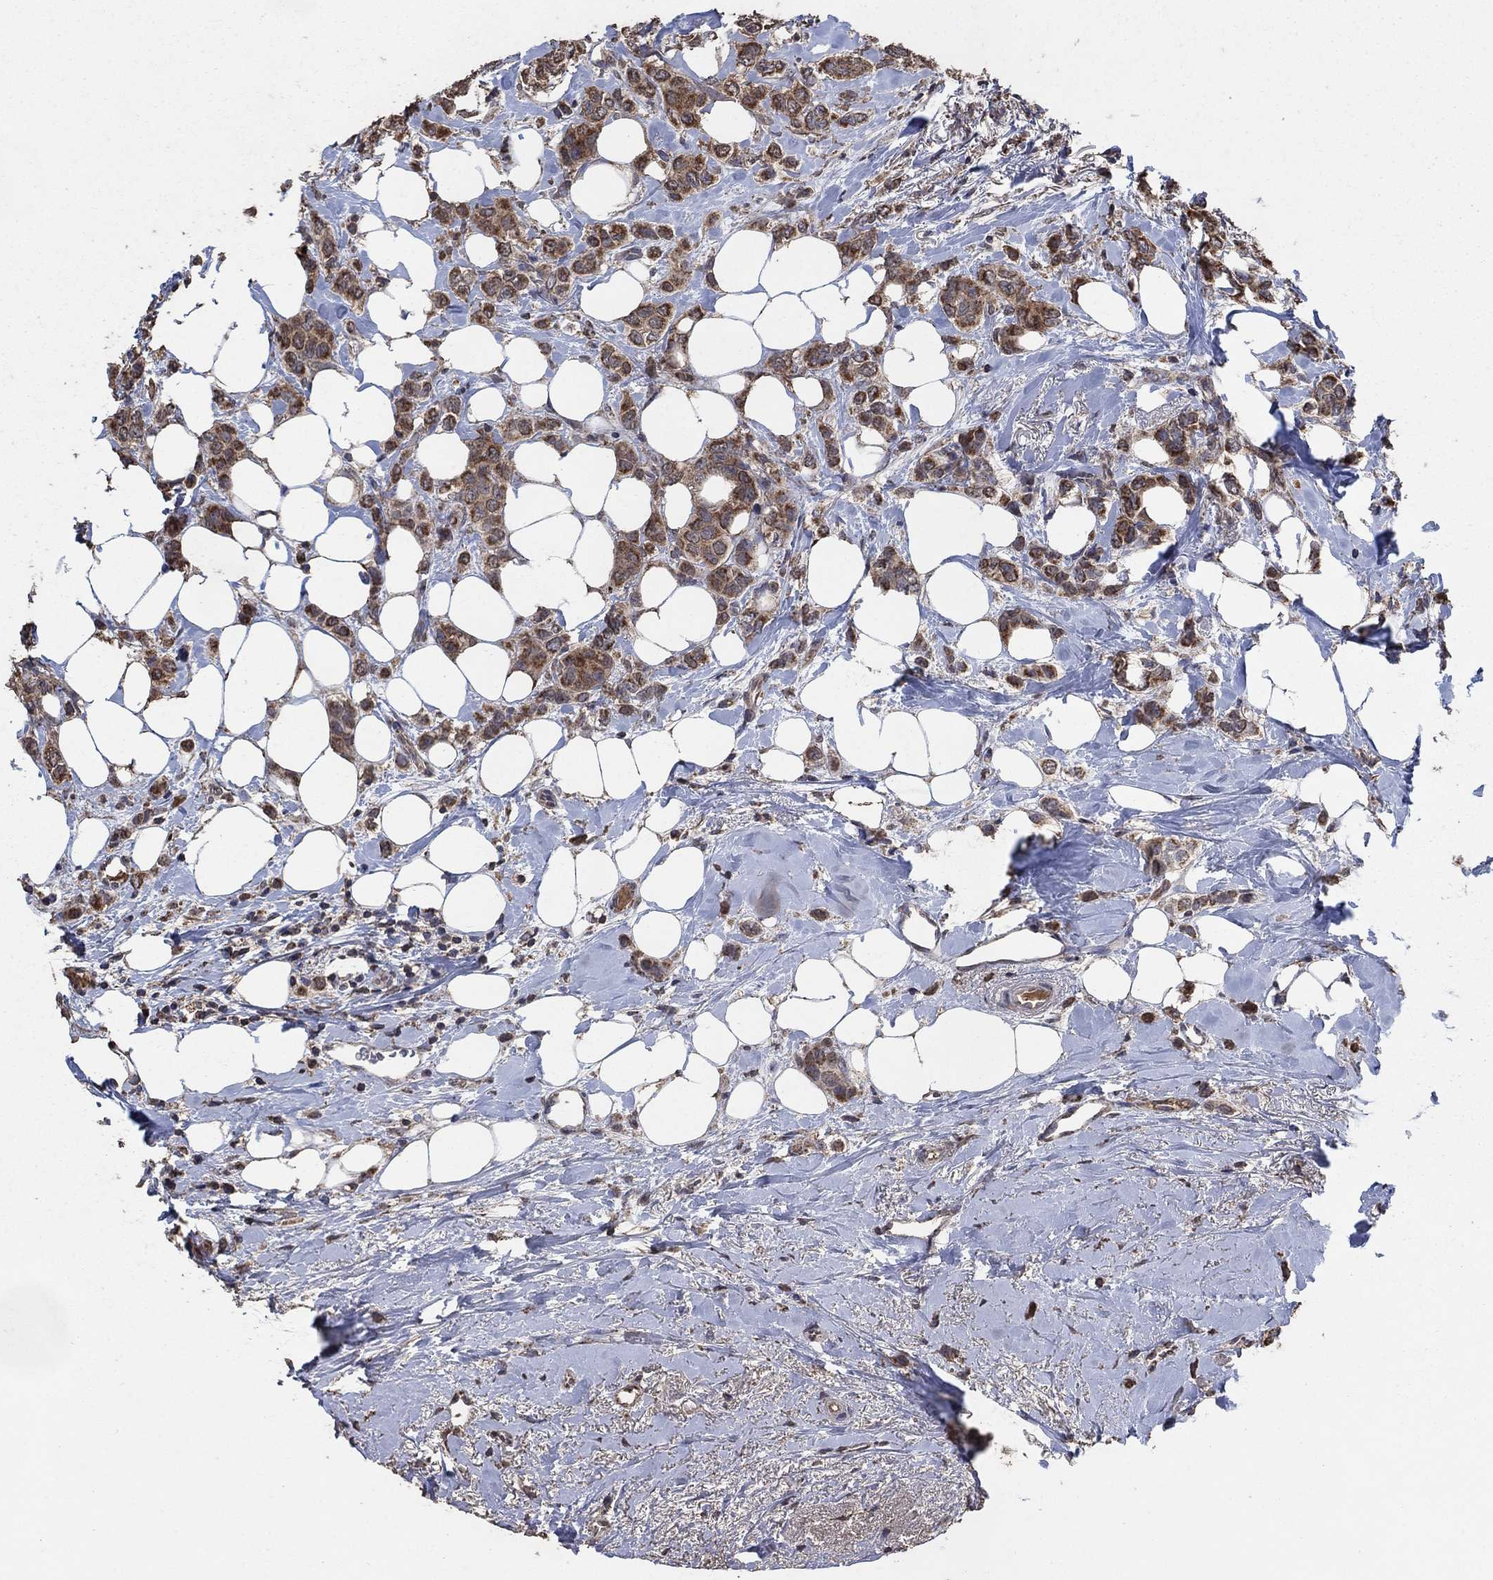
{"staining": {"intensity": "moderate", "quantity": ">75%", "location": "cytoplasmic/membranous"}, "tissue": "breast cancer", "cell_type": "Tumor cells", "image_type": "cancer", "snomed": [{"axis": "morphology", "description": "Lobular carcinoma"}, {"axis": "topography", "description": "Breast"}], "caption": "High-power microscopy captured an immunohistochemistry histopathology image of breast cancer (lobular carcinoma), revealing moderate cytoplasmic/membranous positivity in approximately >75% of tumor cells. The staining is performed using DAB (3,3'-diaminobenzidine) brown chromogen to label protein expression. The nuclei are counter-stained blue using hematoxylin.", "gene": "MRPS24", "patient": {"sex": "female", "age": 66}}